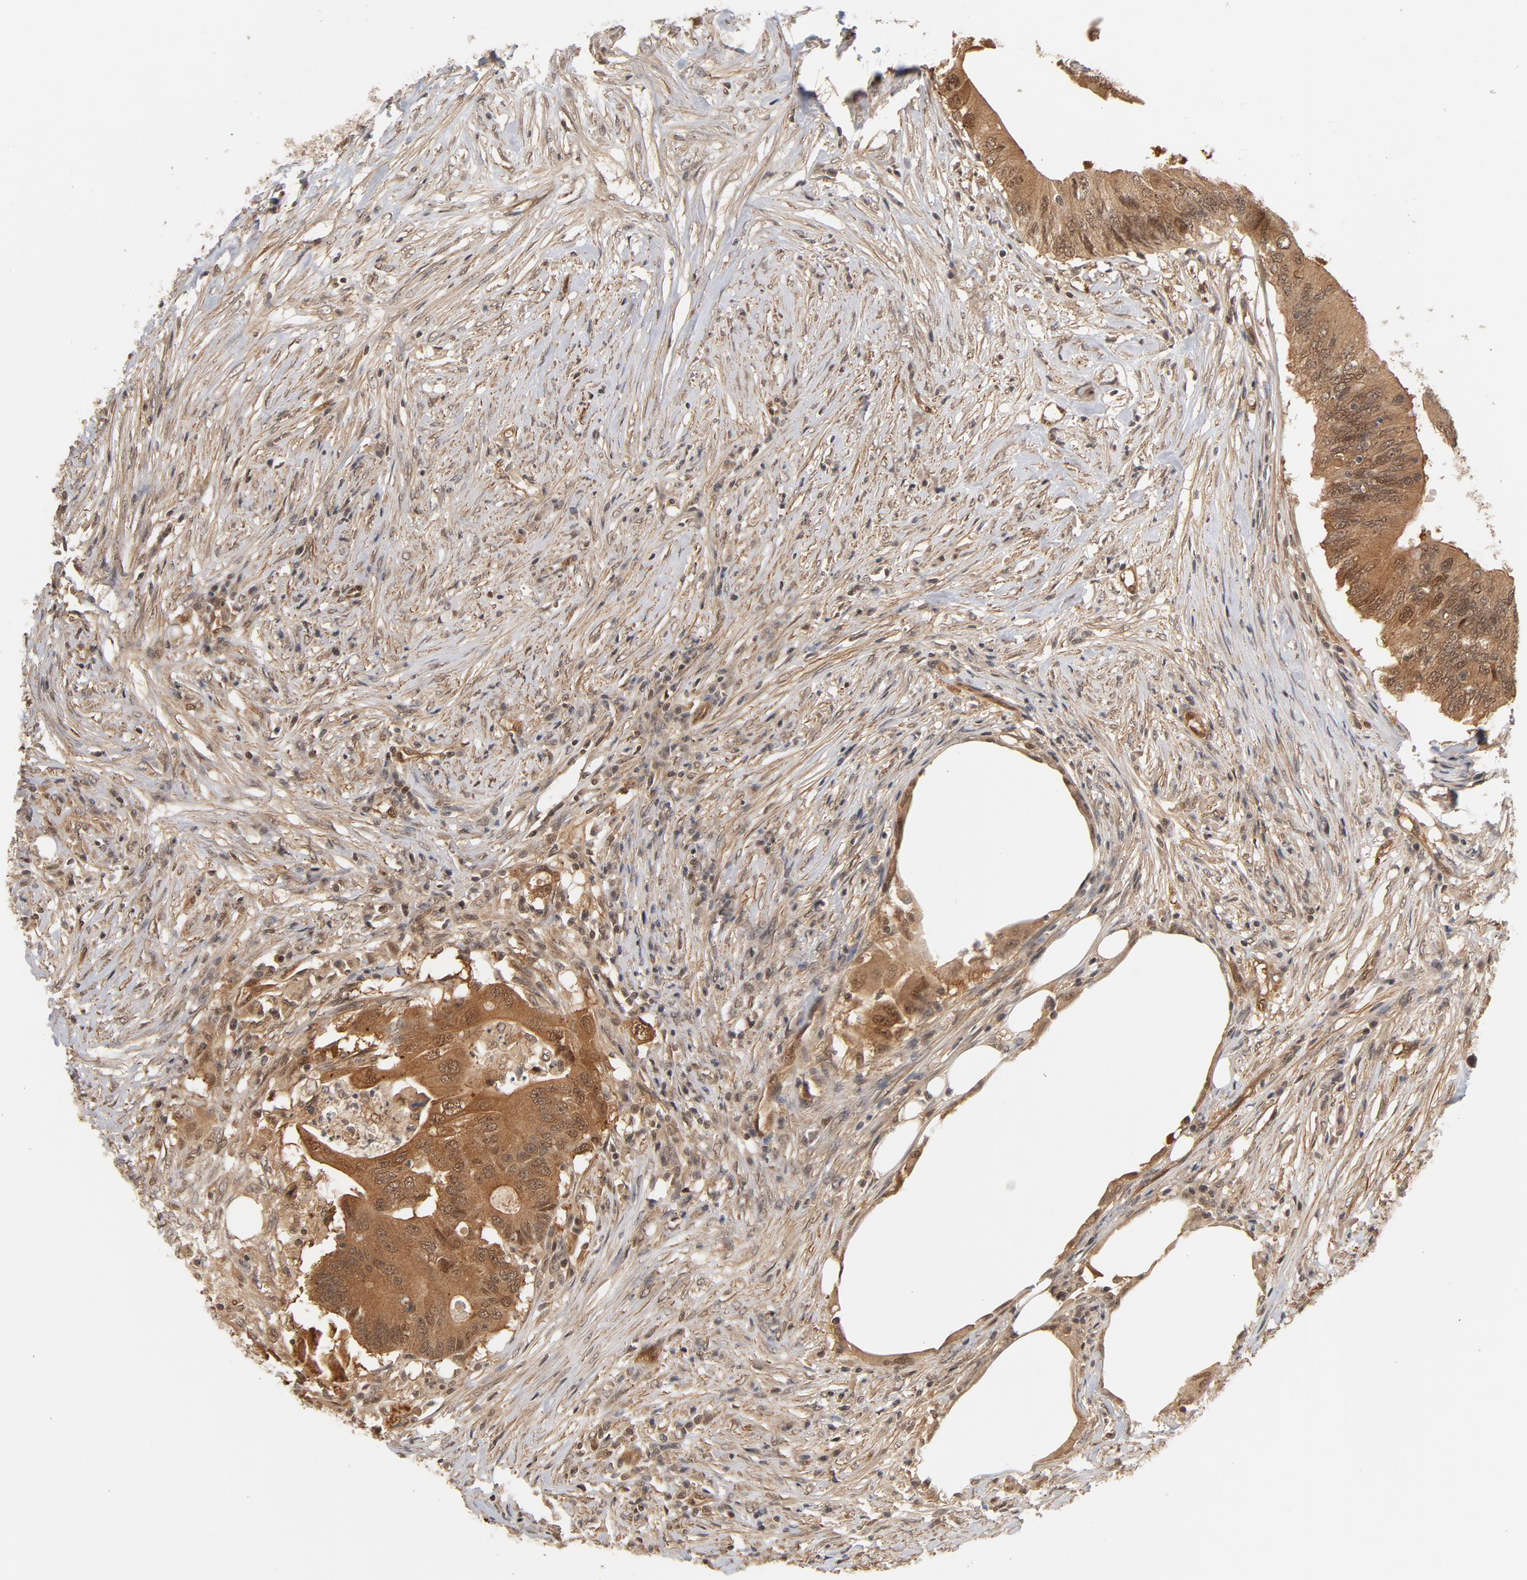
{"staining": {"intensity": "moderate", "quantity": ">75%", "location": "cytoplasmic/membranous,nuclear"}, "tissue": "colorectal cancer", "cell_type": "Tumor cells", "image_type": "cancer", "snomed": [{"axis": "morphology", "description": "Adenocarcinoma, NOS"}, {"axis": "topography", "description": "Colon"}], "caption": "Approximately >75% of tumor cells in human colorectal adenocarcinoma show moderate cytoplasmic/membranous and nuclear protein positivity as visualized by brown immunohistochemical staining.", "gene": "CDC37", "patient": {"sex": "male", "age": 71}}